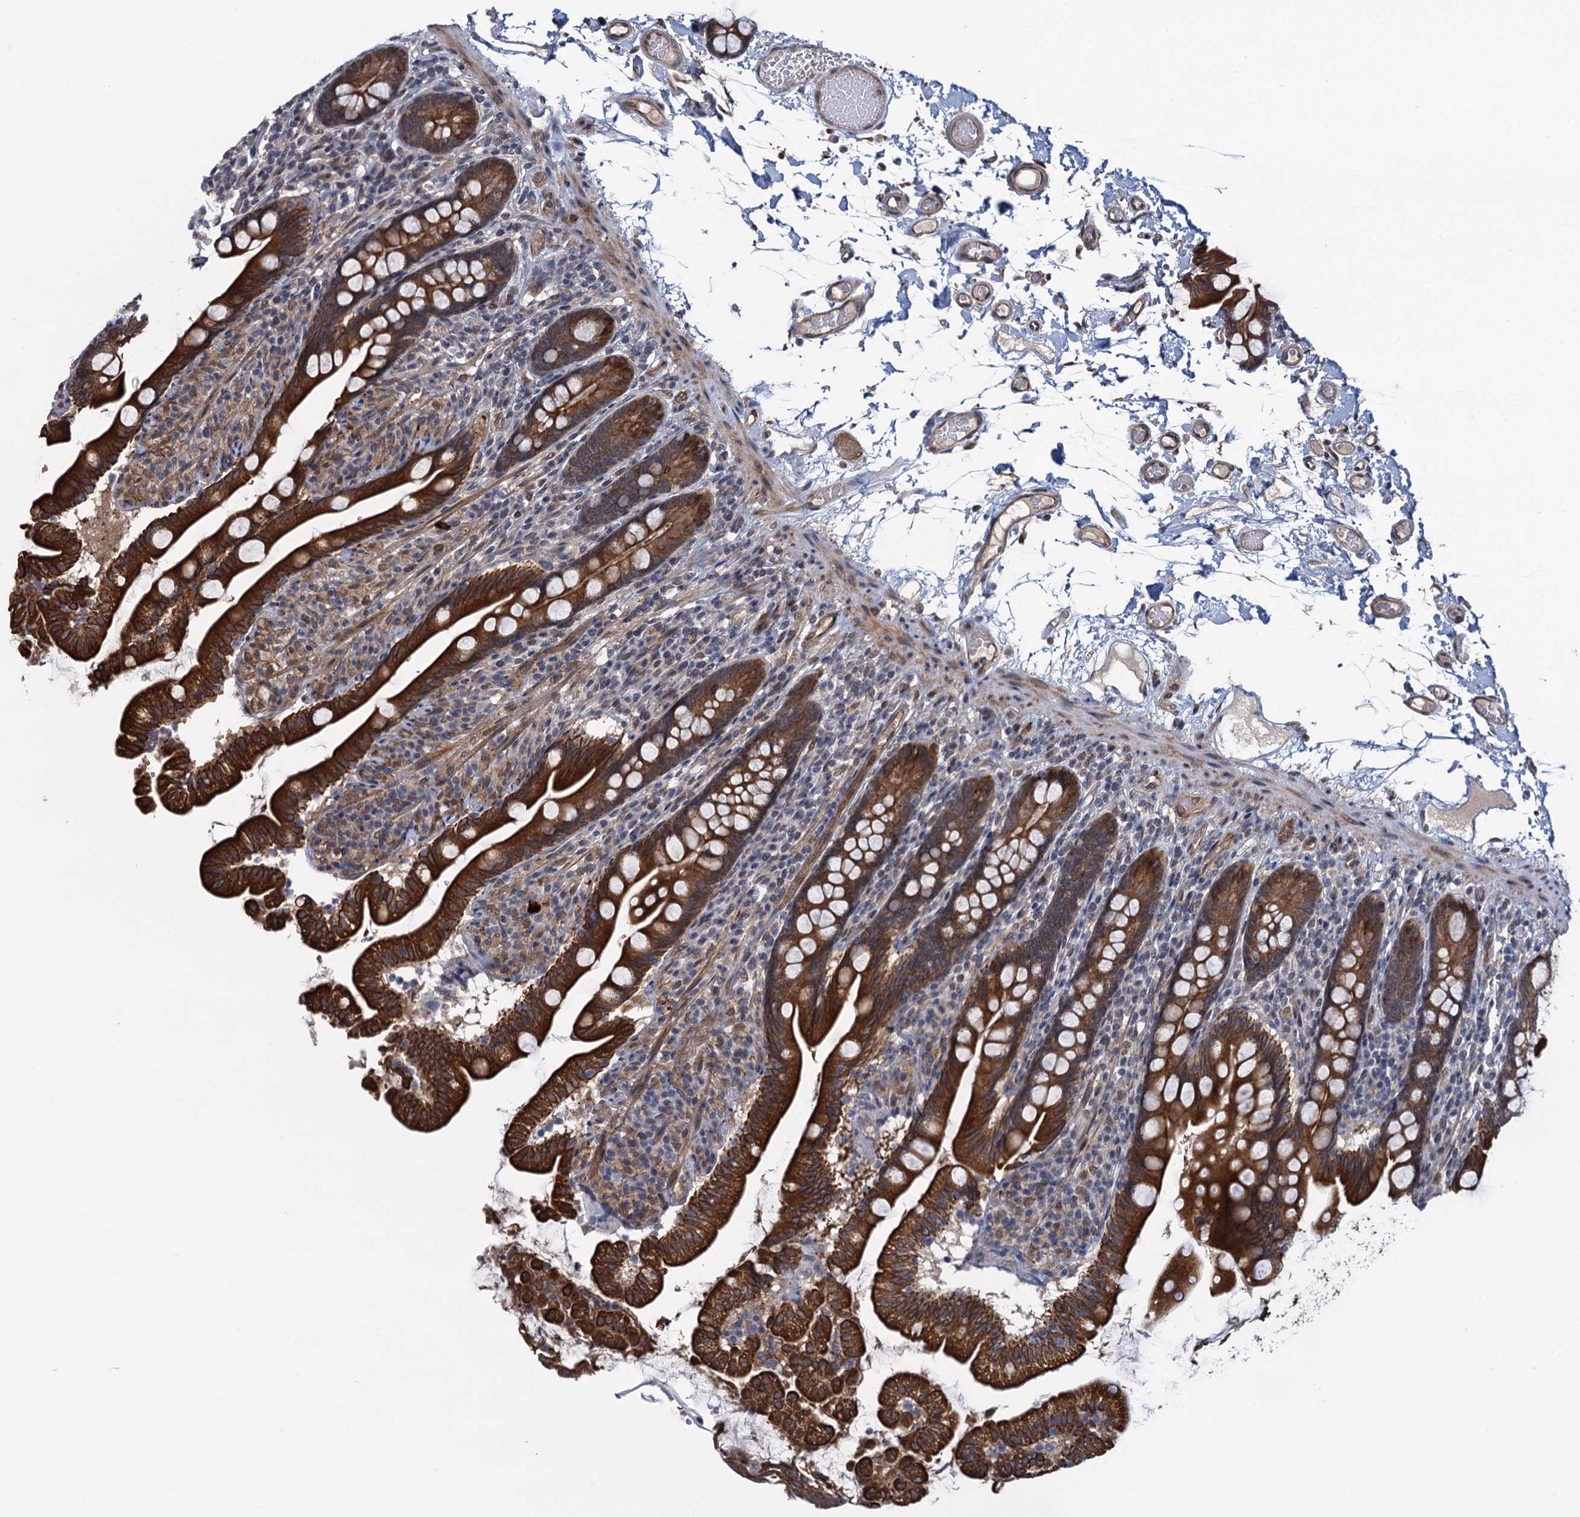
{"staining": {"intensity": "strong", "quantity": ">75%", "location": "cytoplasmic/membranous"}, "tissue": "small intestine", "cell_type": "Glandular cells", "image_type": "normal", "snomed": [{"axis": "morphology", "description": "Normal tissue, NOS"}, {"axis": "topography", "description": "Small intestine"}], "caption": "Protein expression by immunohistochemistry (IHC) reveals strong cytoplasmic/membranous positivity in approximately >75% of glandular cells in normal small intestine.", "gene": "EVX2", "patient": {"sex": "female", "age": 64}}